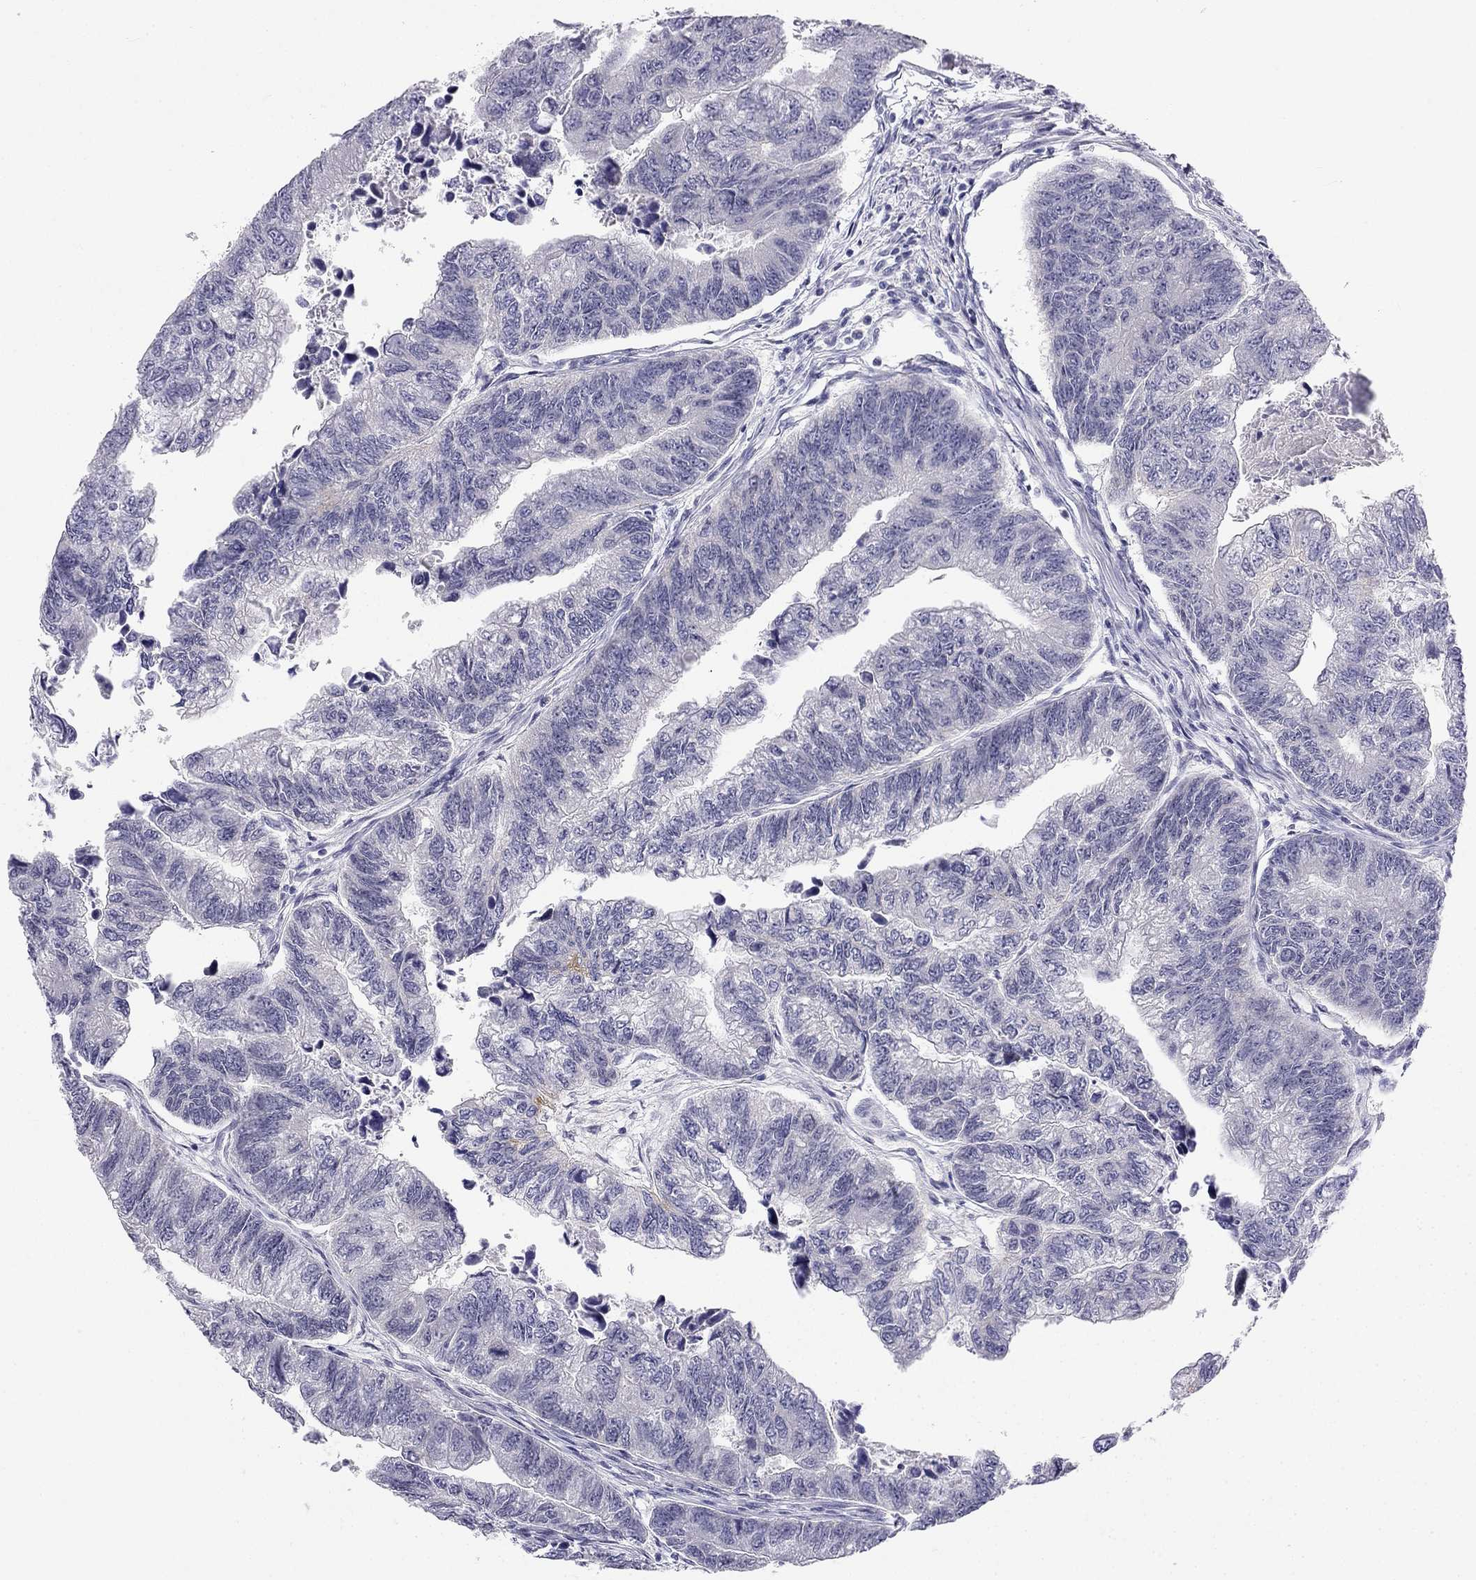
{"staining": {"intensity": "negative", "quantity": "none", "location": "none"}, "tissue": "colorectal cancer", "cell_type": "Tumor cells", "image_type": "cancer", "snomed": [{"axis": "morphology", "description": "Adenocarcinoma, NOS"}, {"axis": "topography", "description": "Colon"}], "caption": "IHC photomicrograph of human colorectal adenocarcinoma stained for a protein (brown), which shows no positivity in tumor cells.", "gene": "C16orf89", "patient": {"sex": "female", "age": 65}}